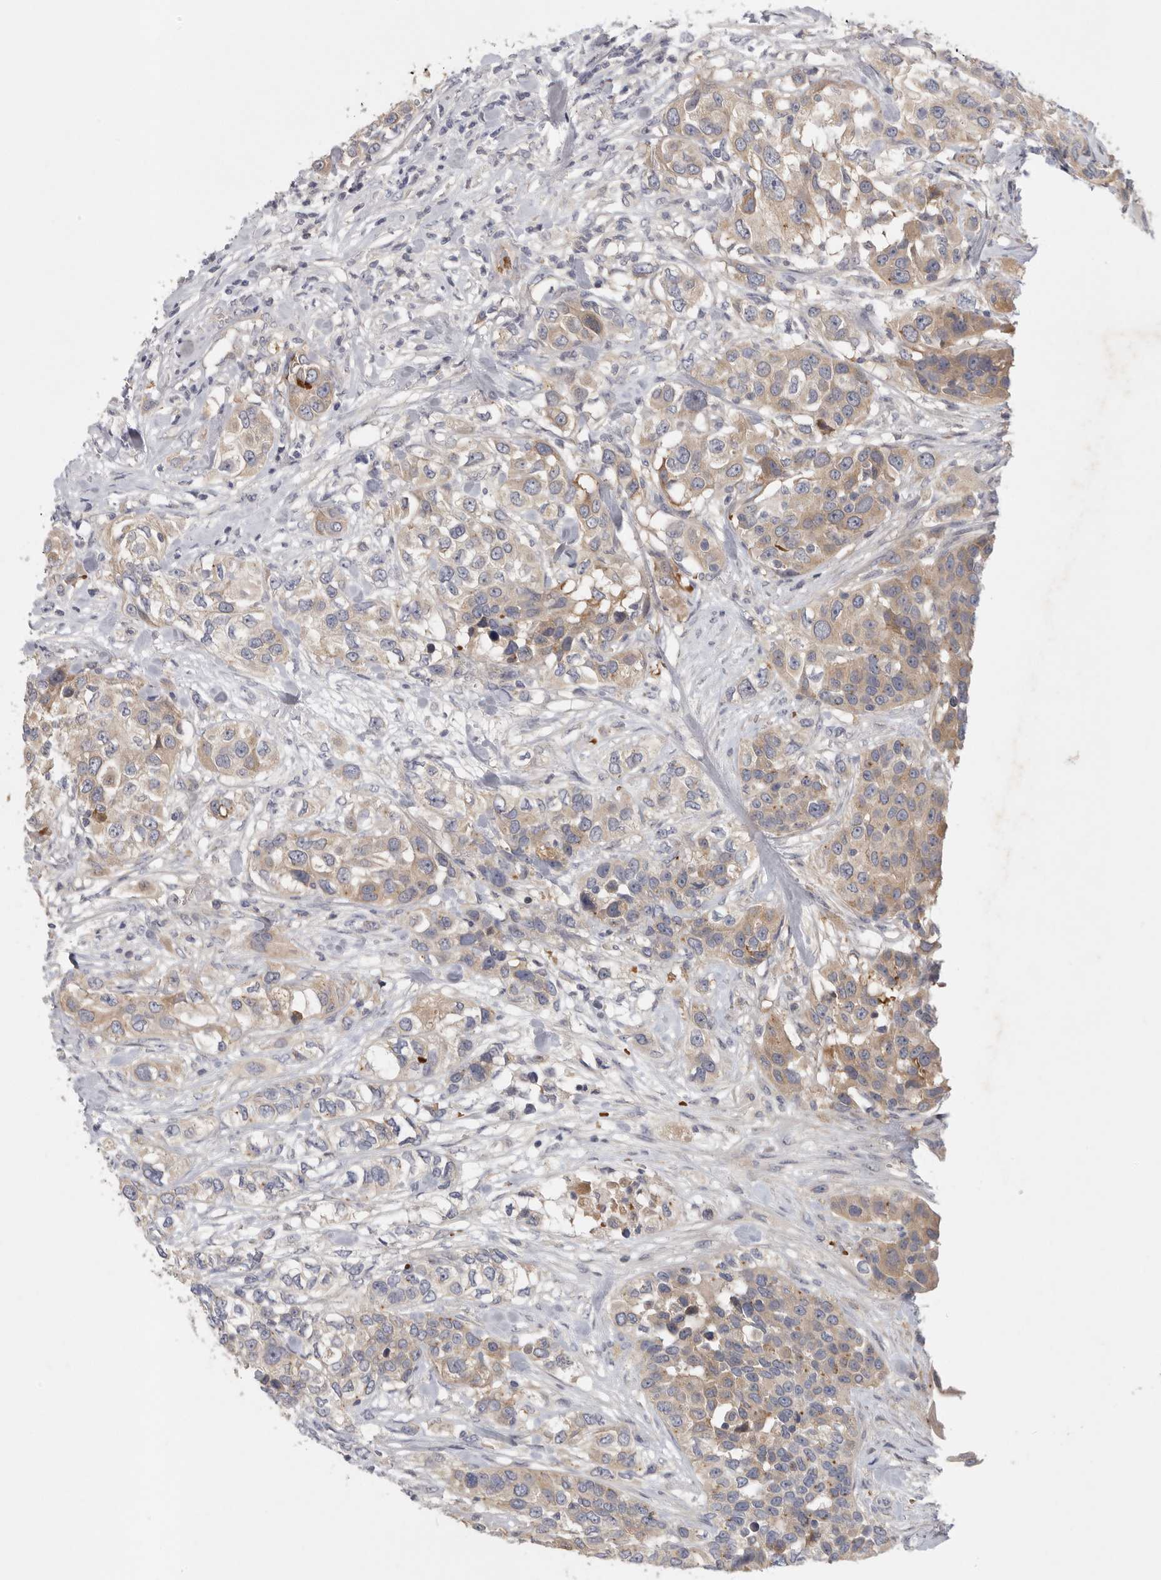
{"staining": {"intensity": "moderate", "quantity": "25%-75%", "location": "cytoplasmic/membranous"}, "tissue": "urothelial cancer", "cell_type": "Tumor cells", "image_type": "cancer", "snomed": [{"axis": "morphology", "description": "Urothelial carcinoma, High grade"}, {"axis": "topography", "description": "Urinary bladder"}], "caption": "Protein staining shows moderate cytoplasmic/membranous positivity in about 25%-75% of tumor cells in urothelial cancer. (brown staining indicates protein expression, while blue staining denotes nuclei).", "gene": "CFAP298", "patient": {"sex": "female", "age": 80}}